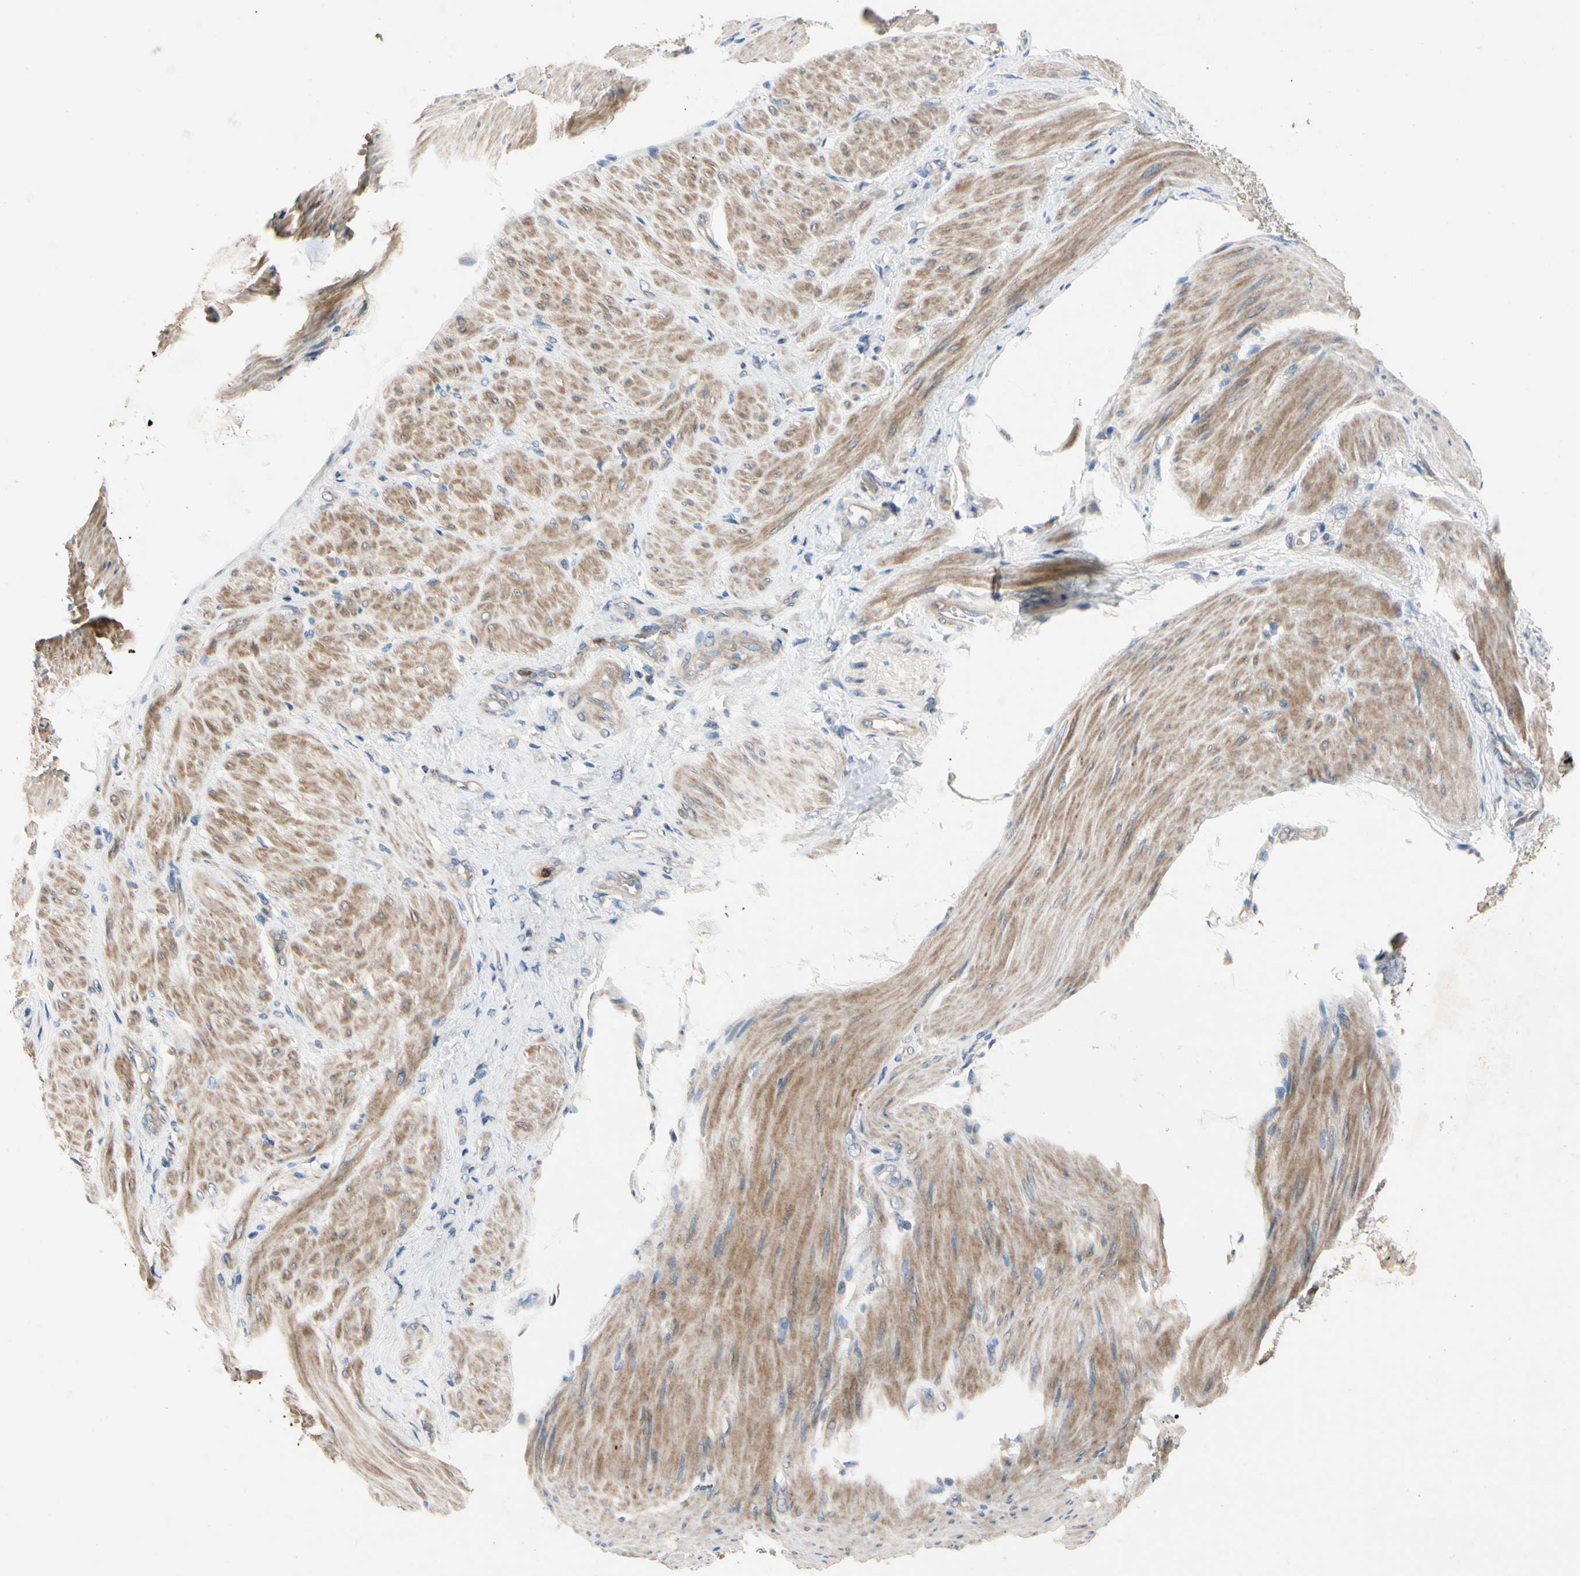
{"staining": {"intensity": "weak", "quantity": "<25%", "location": "cytoplasmic/membranous"}, "tissue": "stomach cancer", "cell_type": "Tumor cells", "image_type": "cancer", "snomed": [{"axis": "morphology", "description": "Adenocarcinoma, NOS"}, {"axis": "topography", "description": "Stomach"}], "caption": "A histopathology image of human stomach adenocarcinoma is negative for staining in tumor cells.", "gene": "SIGLEC5", "patient": {"sex": "male", "age": 82}}